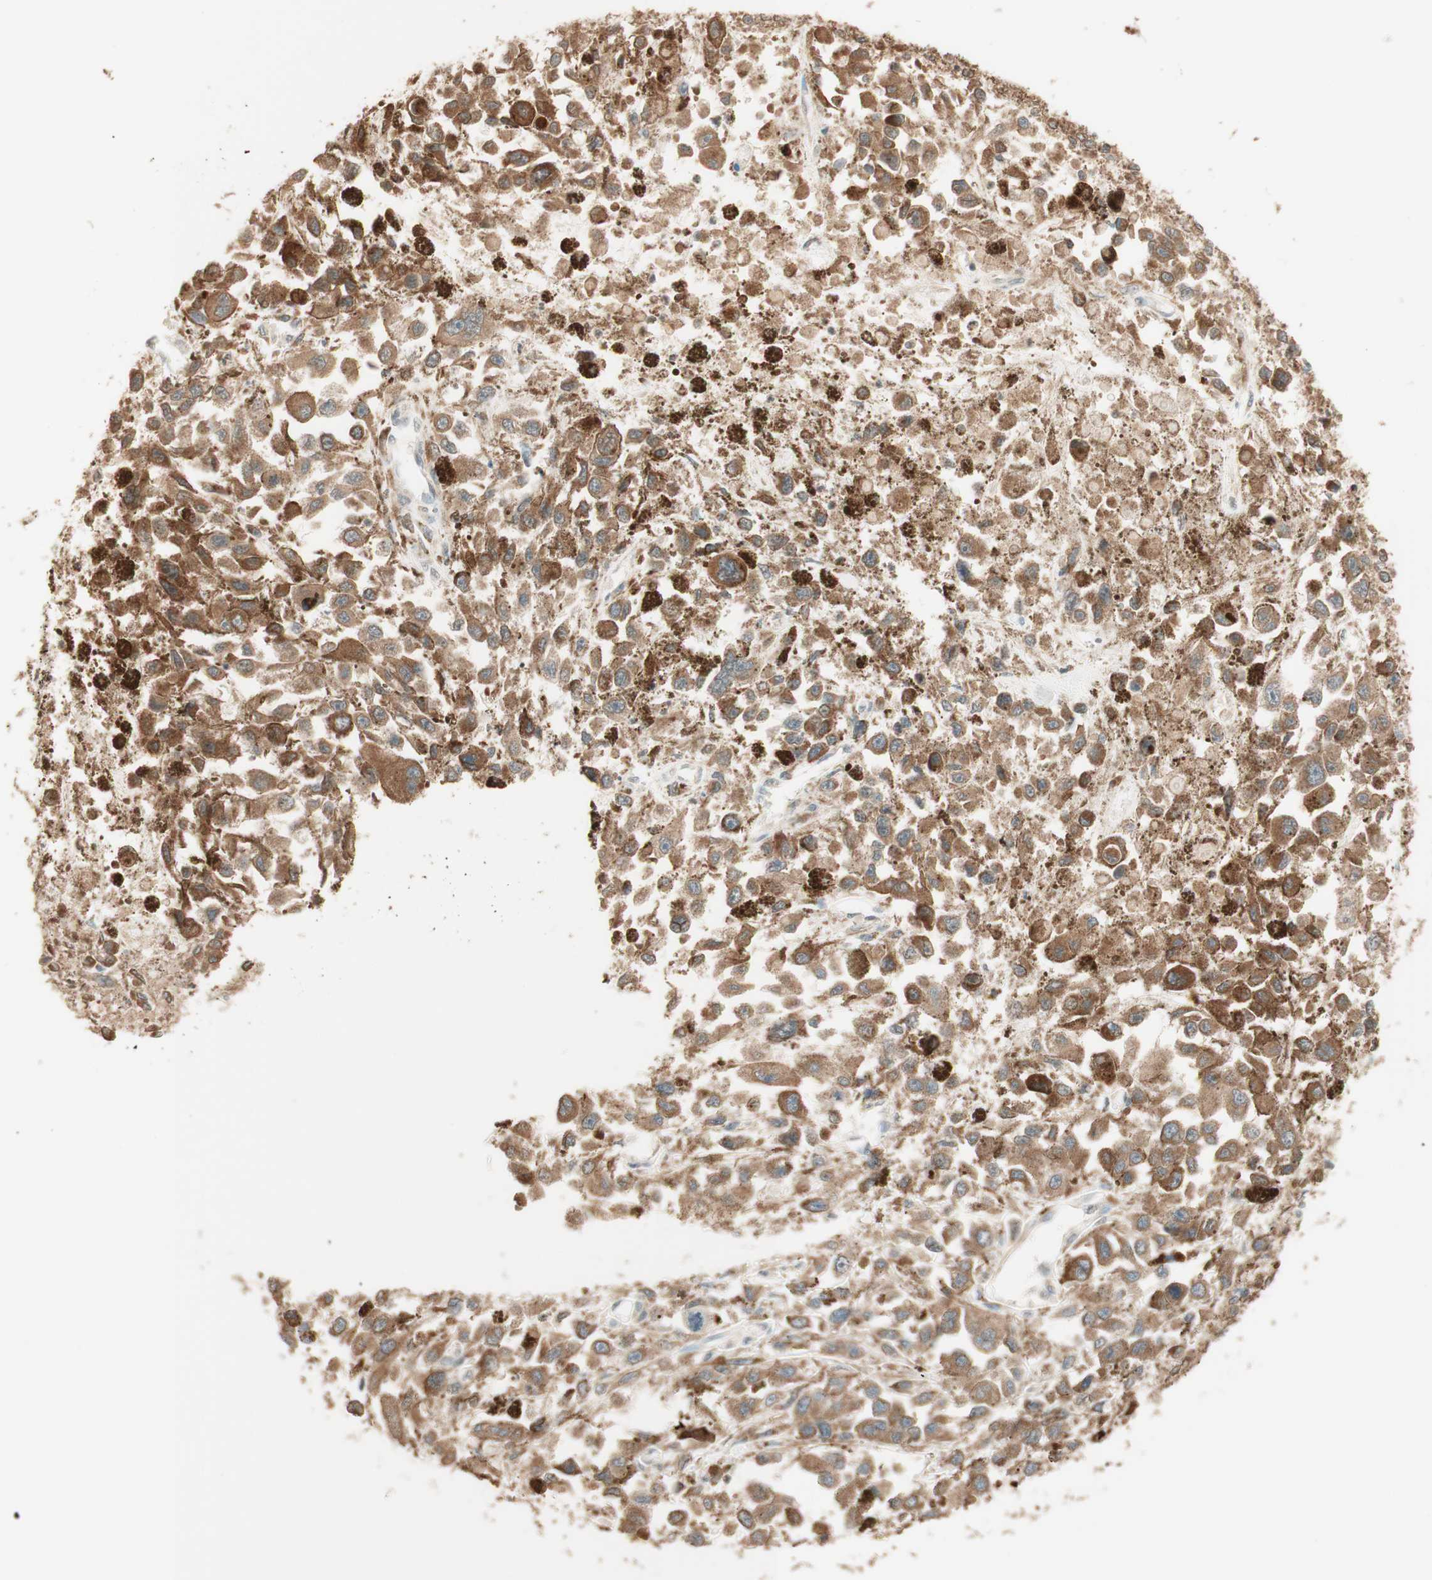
{"staining": {"intensity": "moderate", "quantity": ">75%", "location": "cytoplasmic/membranous"}, "tissue": "melanoma", "cell_type": "Tumor cells", "image_type": "cancer", "snomed": [{"axis": "morphology", "description": "Malignant melanoma, Metastatic site"}, {"axis": "topography", "description": "Lymph node"}], "caption": "Moderate cytoplasmic/membranous positivity for a protein is identified in approximately >75% of tumor cells of malignant melanoma (metastatic site) using immunohistochemistry (IHC).", "gene": "CLCN2", "patient": {"sex": "male", "age": 59}}